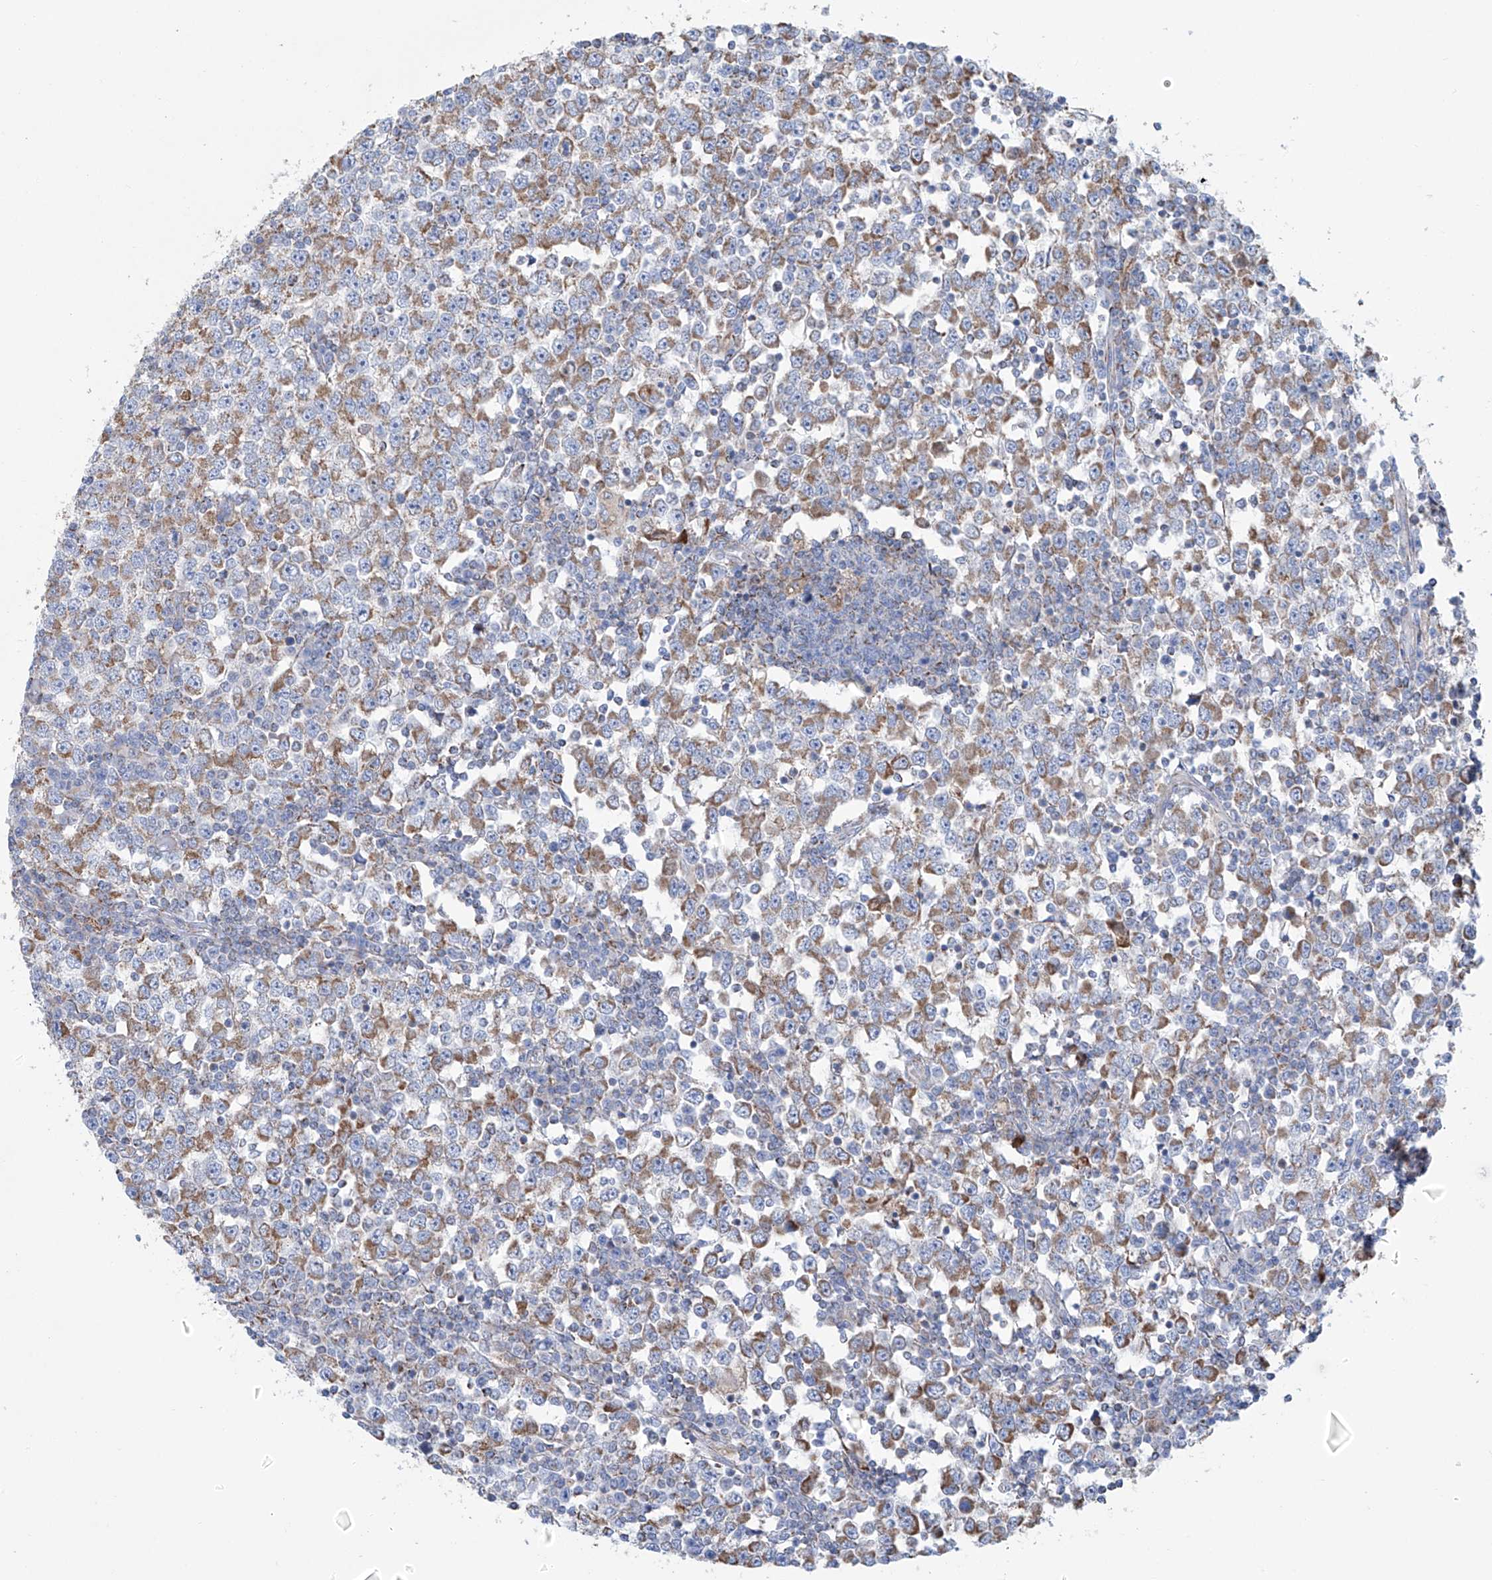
{"staining": {"intensity": "moderate", "quantity": ">75%", "location": "cytoplasmic/membranous"}, "tissue": "testis cancer", "cell_type": "Tumor cells", "image_type": "cancer", "snomed": [{"axis": "morphology", "description": "Seminoma, NOS"}, {"axis": "topography", "description": "Testis"}], "caption": "Approximately >75% of tumor cells in human testis cancer exhibit moderate cytoplasmic/membranous protein staining as visualized by brown immunohistochemical staining.", "gene": "ALDH6A1", "patient": {"sex": "male", "age": 65}}